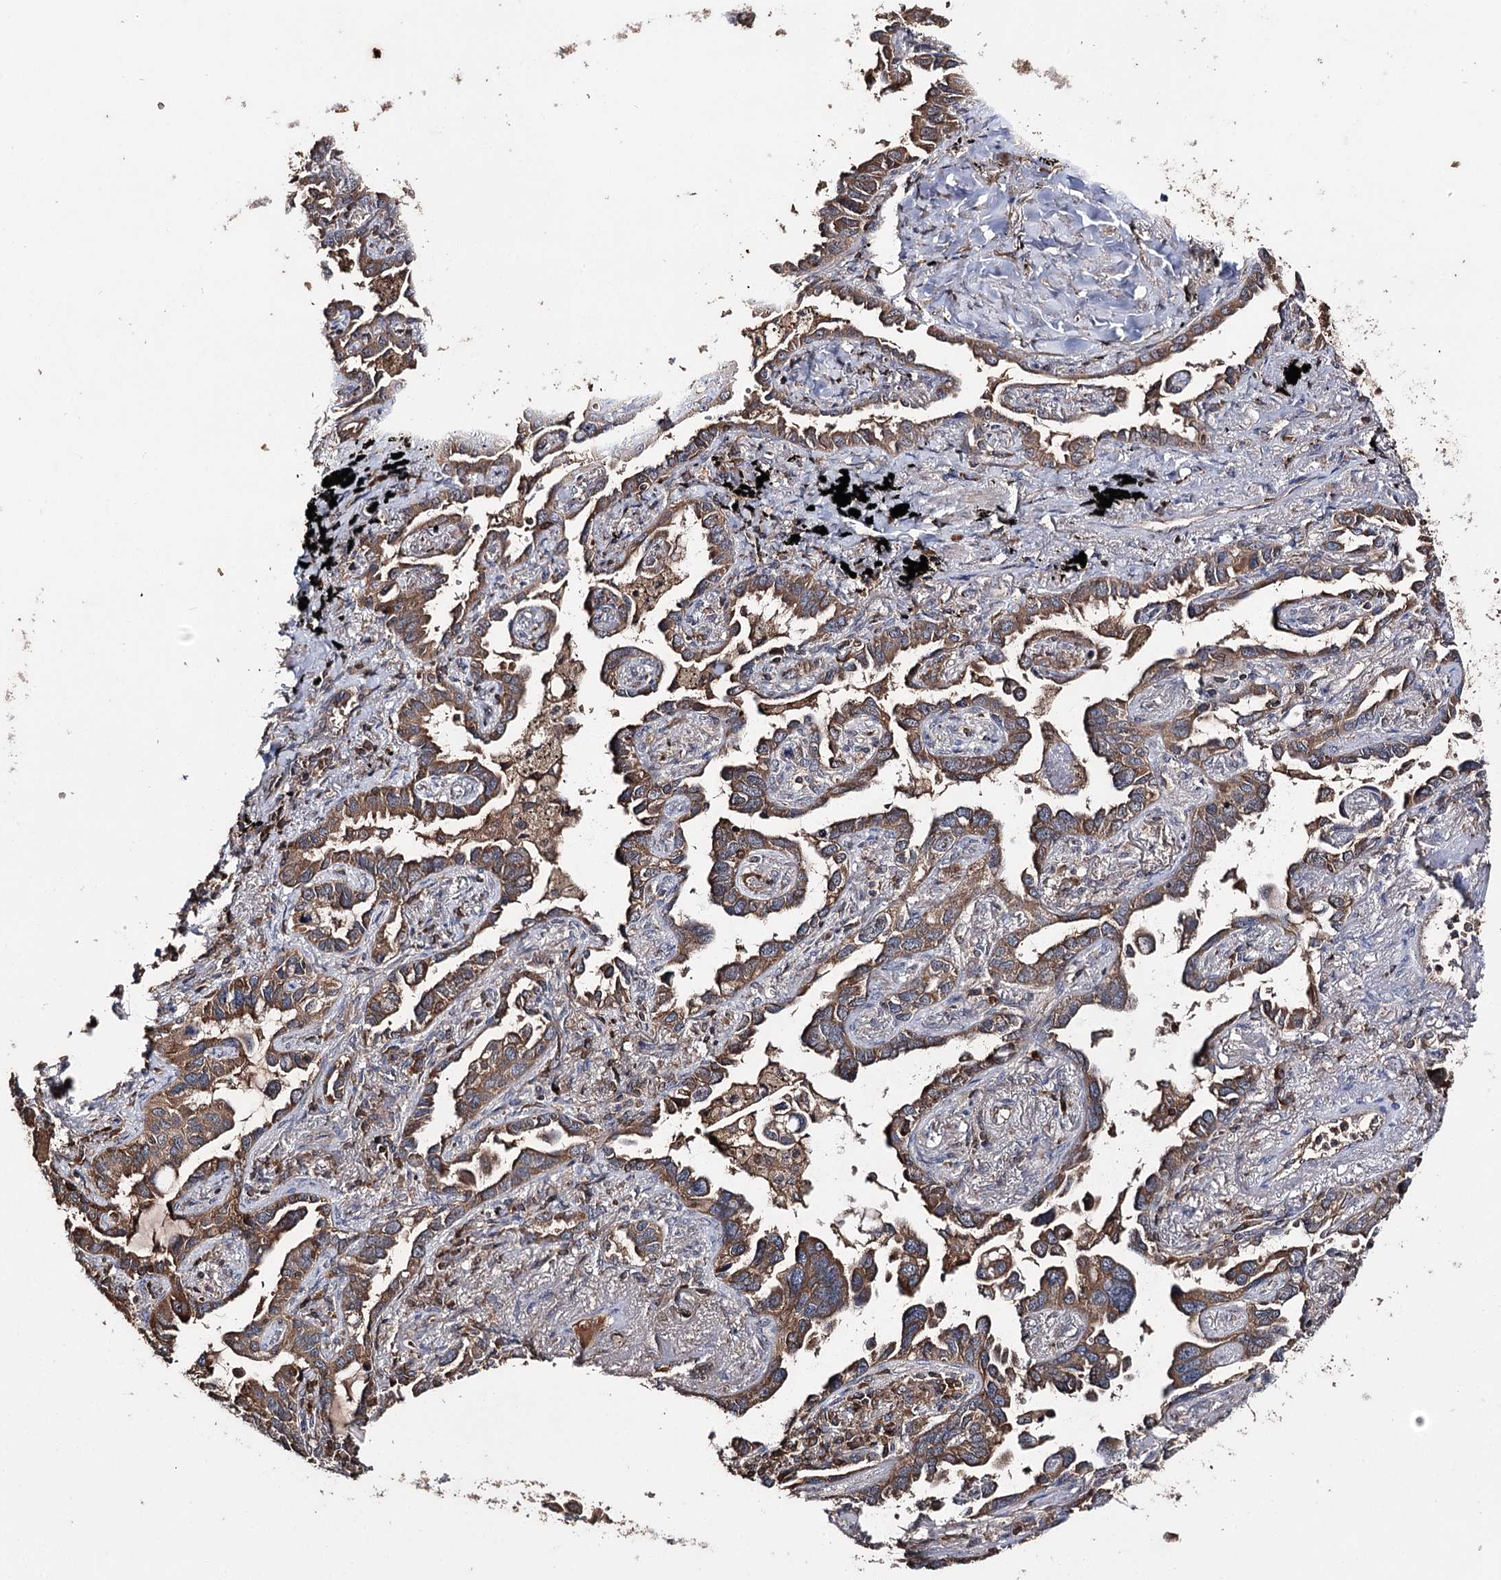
{"staining": {"intensity": "moderate", "quantity": ">75%", "location": "cytoplasmic/membranous"}, "tissue": "lung cancer", "cell_type": "Tumor cells", "image_type": "cancer", "snomed": [{"axis": "morphology", "description": "Adenocarcinoma, NOS"}, {"axis": "topography", "description": "Lung"}], "caption": "An IHC histopathology image of neoplastic tissue is shown. Protein staining in brown shows moderate cytoplasmic/membranous positivity in lung cancer (adenocarcinoma) within tumor cells. (brown staining indicates protein expression, while blue staining denotes nuclei).", "gene": "FAM53B", "patient": {"sex": "male", "age": 67}}